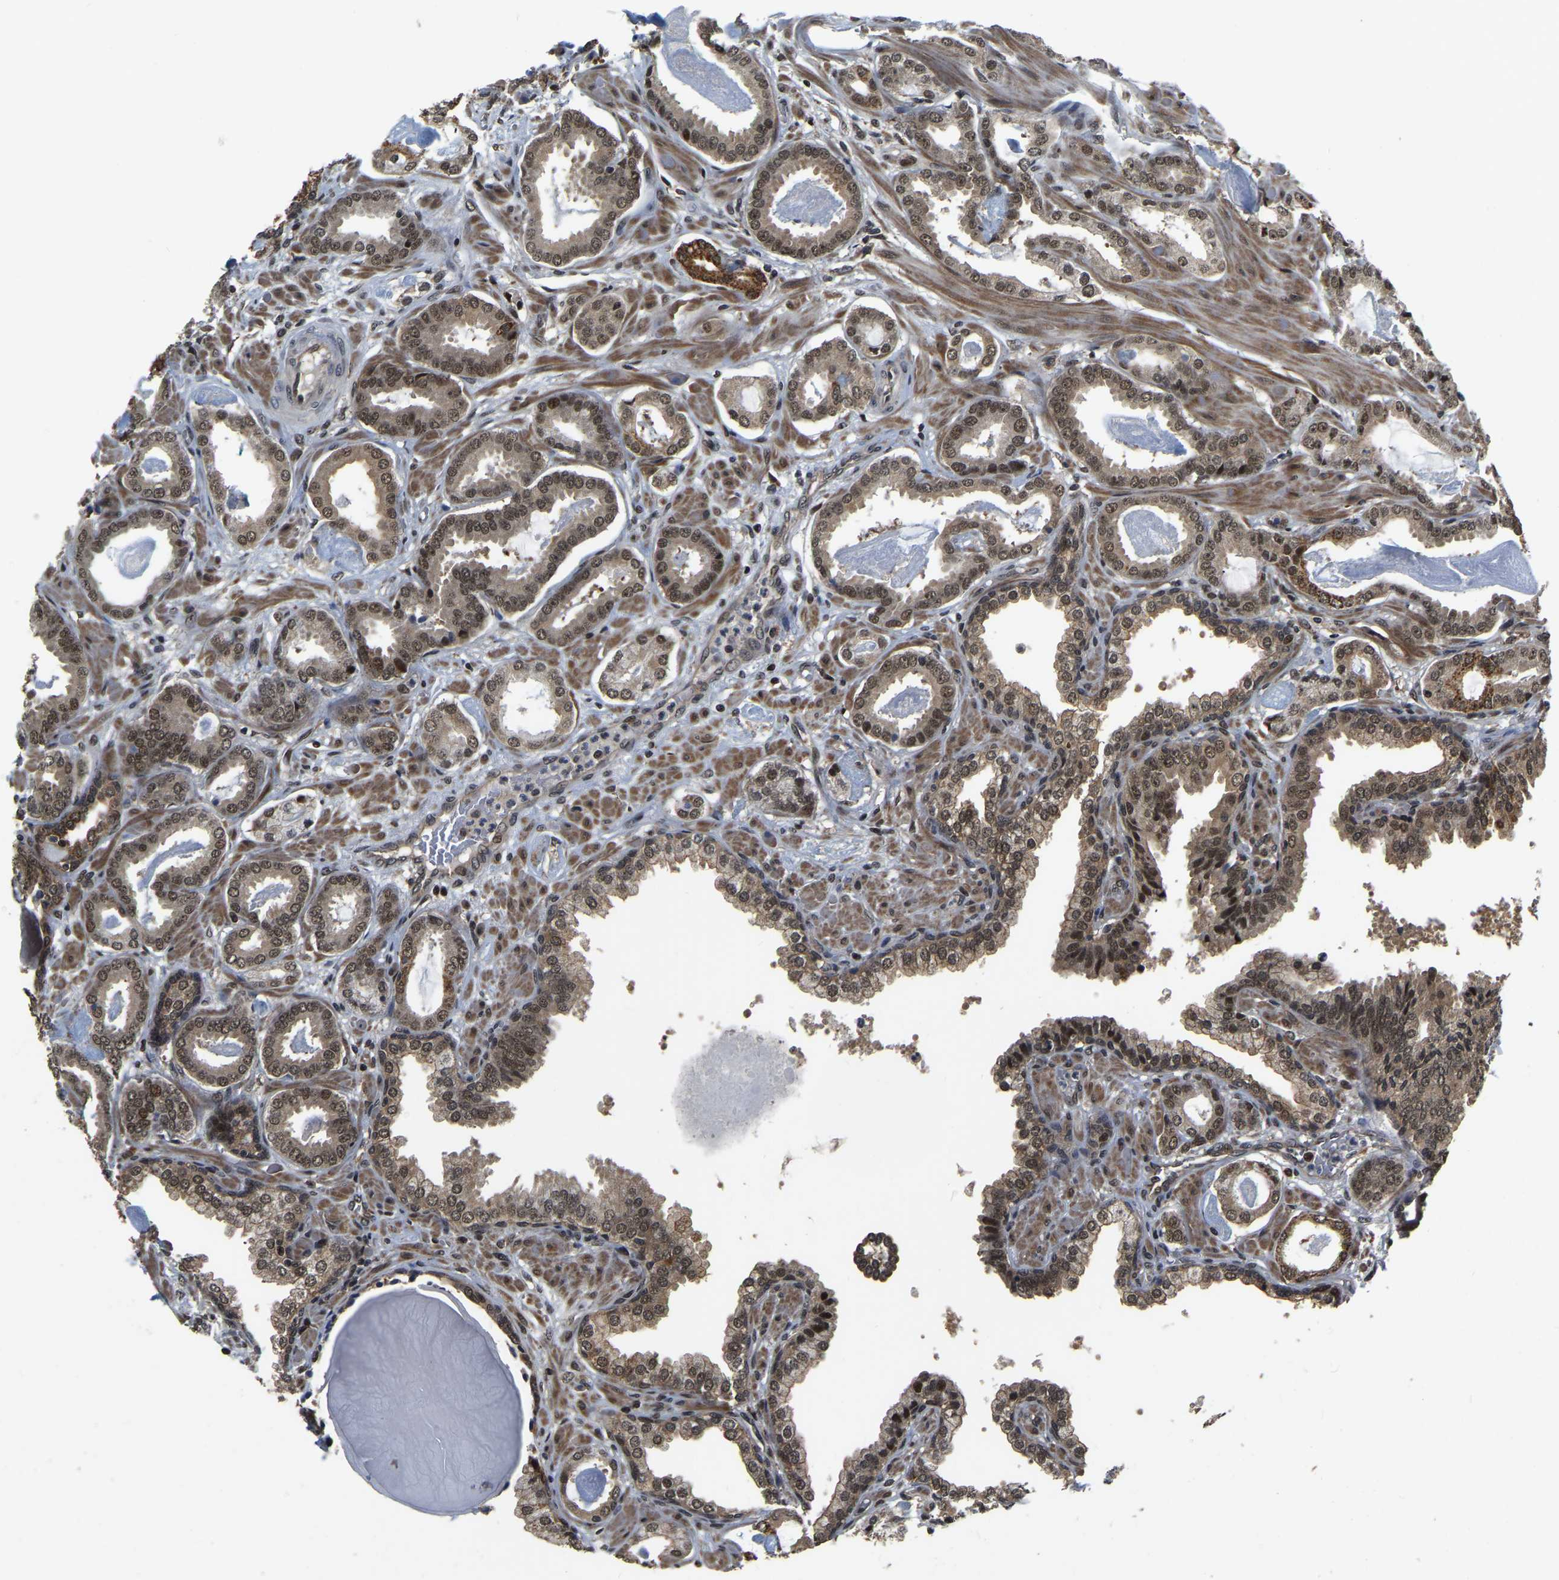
{"staining": {"intensity": "moderate", "quantity": ">75%", "location": "cytoplasmic/membranous,nuclear"}, "tissue": "prostate cancer", "cell_type": "Tumor cells", "image_type": "cancer", "snomed": [{"axis": "morphology", "description": "Adenocarcinoma, Low grade"}, {"axis": "topography", "description": "Prostate"}], "caption": "IHC (DAB) staining of human prostate adenocarcinoma (low-grade) shows moderate cytoplasmic/membranous and nuclear protein positivity in about >75% of tumor cells.", "gene": "CIAO1", "patient": {"sex": "male", "age": 53}}